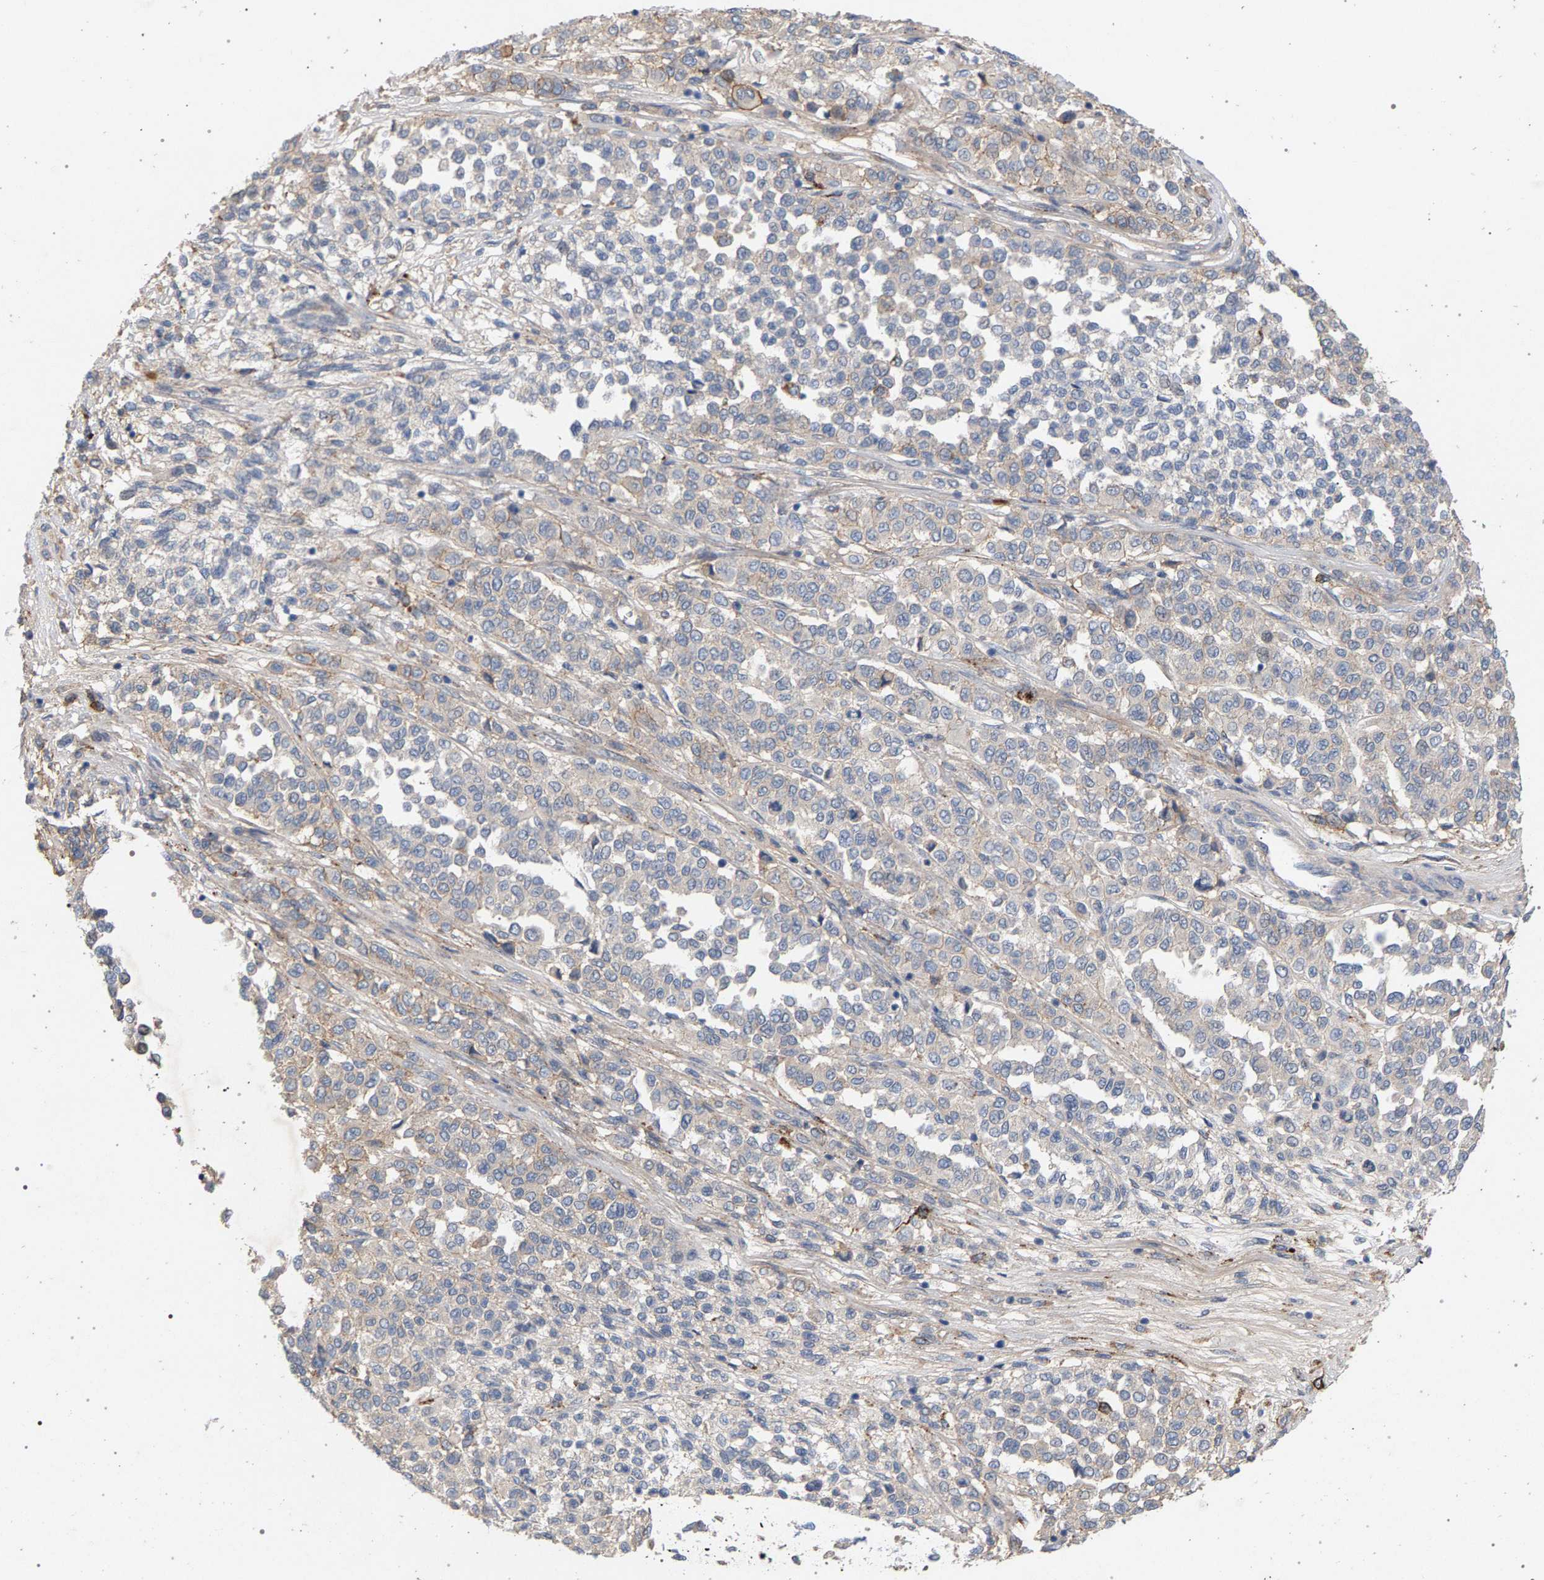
{"staining": {"intensity": "negative", "quantity": "none", "location": "none"}, "tissue": "melanoma", "cell_type": "Tumor cells", "image_type": "cancer", "snomed": [{"axis": "morphology", "description": "Malignant melanoma, Metastatic site"}, {"axis": "topography", "description": "Pancreas"}], "caption": "DAB immunohistochemical staining of human melanoma demonstrates no significant positivity in tumor cells. The staining was performed using DAB (3,3'-diaminobenzidine) to visualize the protein expression in brown, while the nuclei were stained in blue with hematoxylin (Magnification: 20x).", "gene": "MAMDC2", "patient": {"sex": "female", "age": 30}}